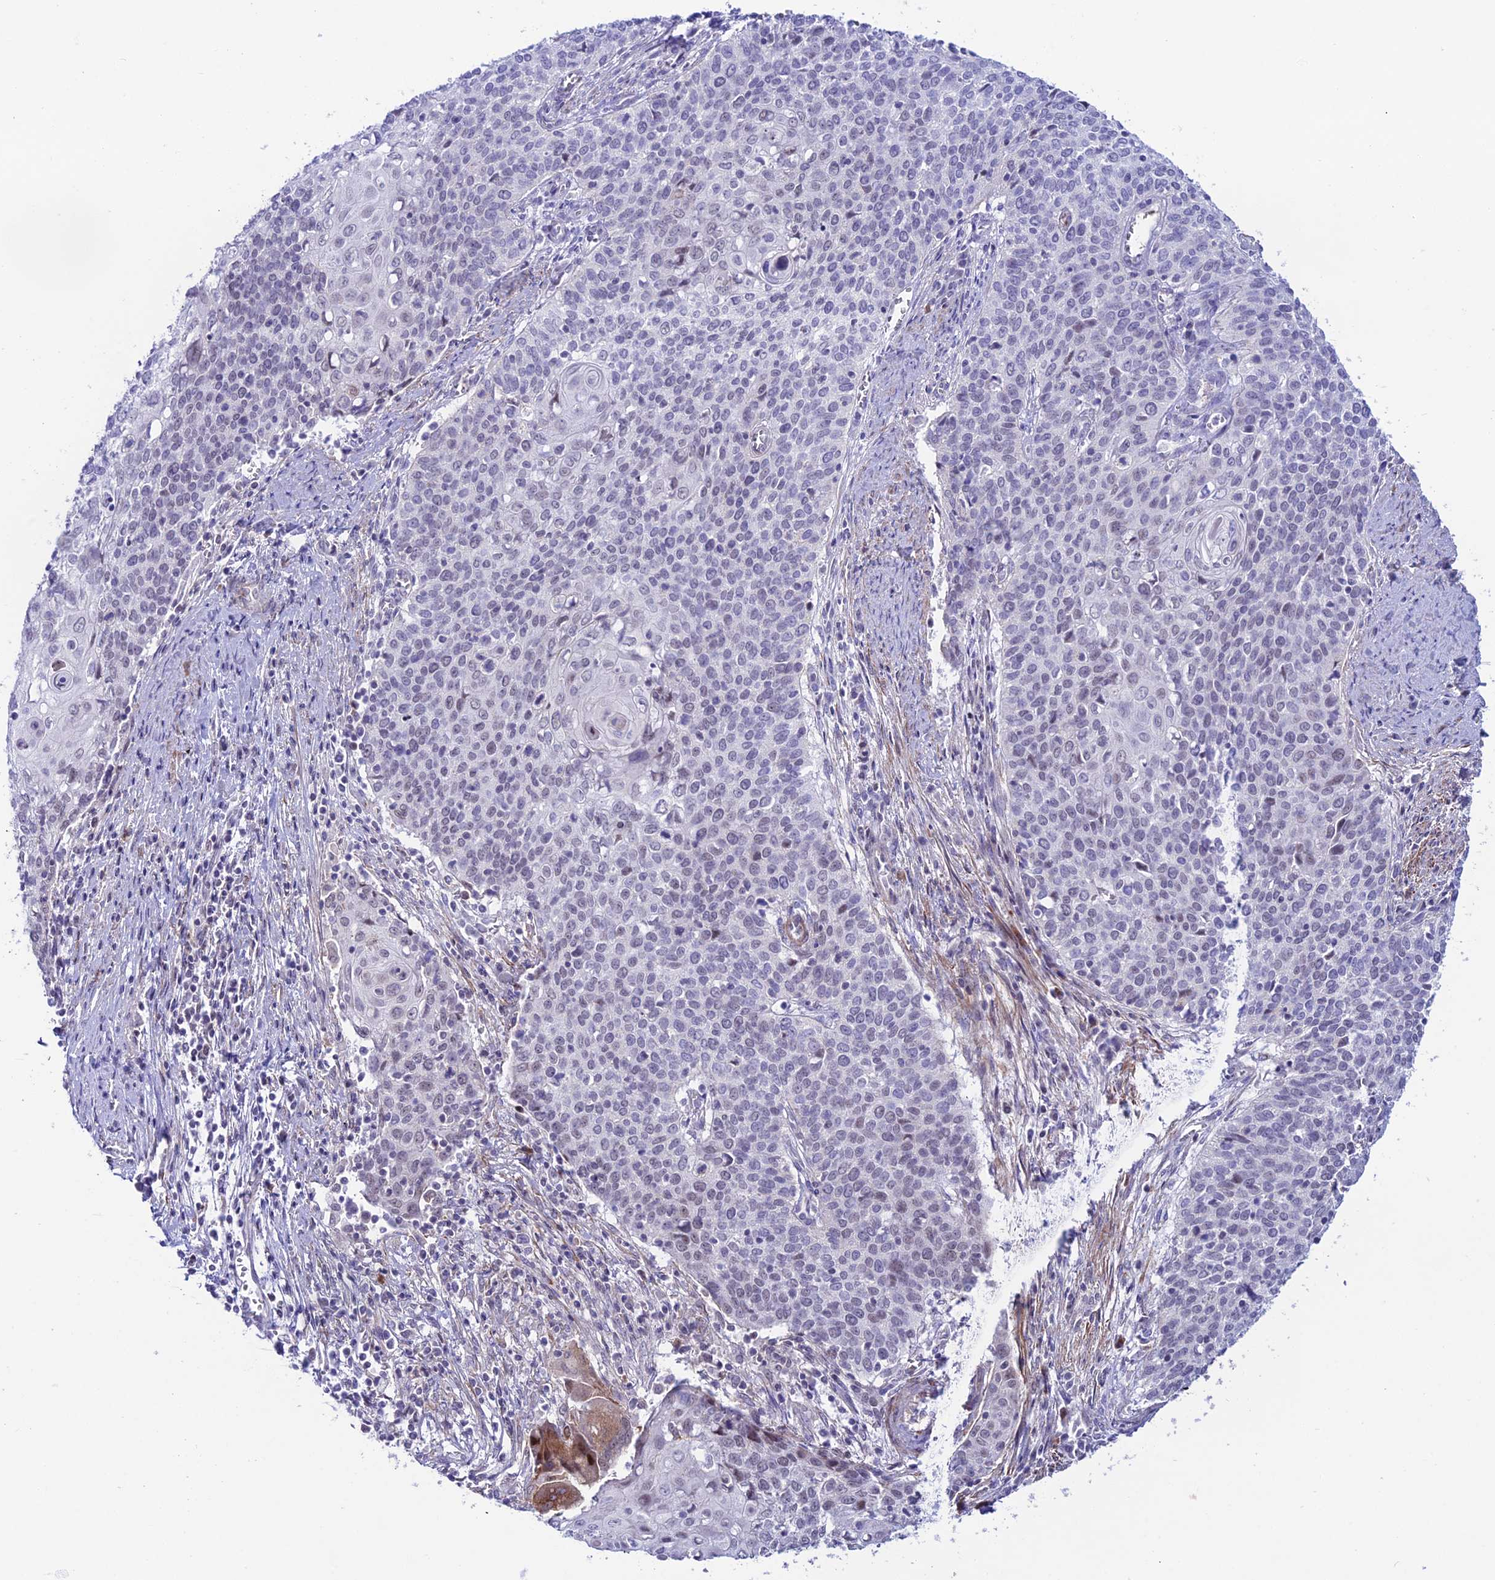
{"staining": {"intensity": "negative", "quantity": "none", "location": "none"}, "tissue": "cervical cancer", "cell_type": "Tumor cells", "image_type": "cancer", "snomed": [{"axis": "morphology", "description": "Squamous cell carcinoma, NOS"}, {"axis": "topography", "description": "Cervix"}], "caption": "IHC photomicrograph of neoplastic tissue: human cervical cancer (squamous cell carcinoma) stained with DAB (3,3'-diaminobenzidine) shows no significant protein positivity in tumor cells.", "gene": "COL6A6", "patient": {"sex": "female", "age": 39}}